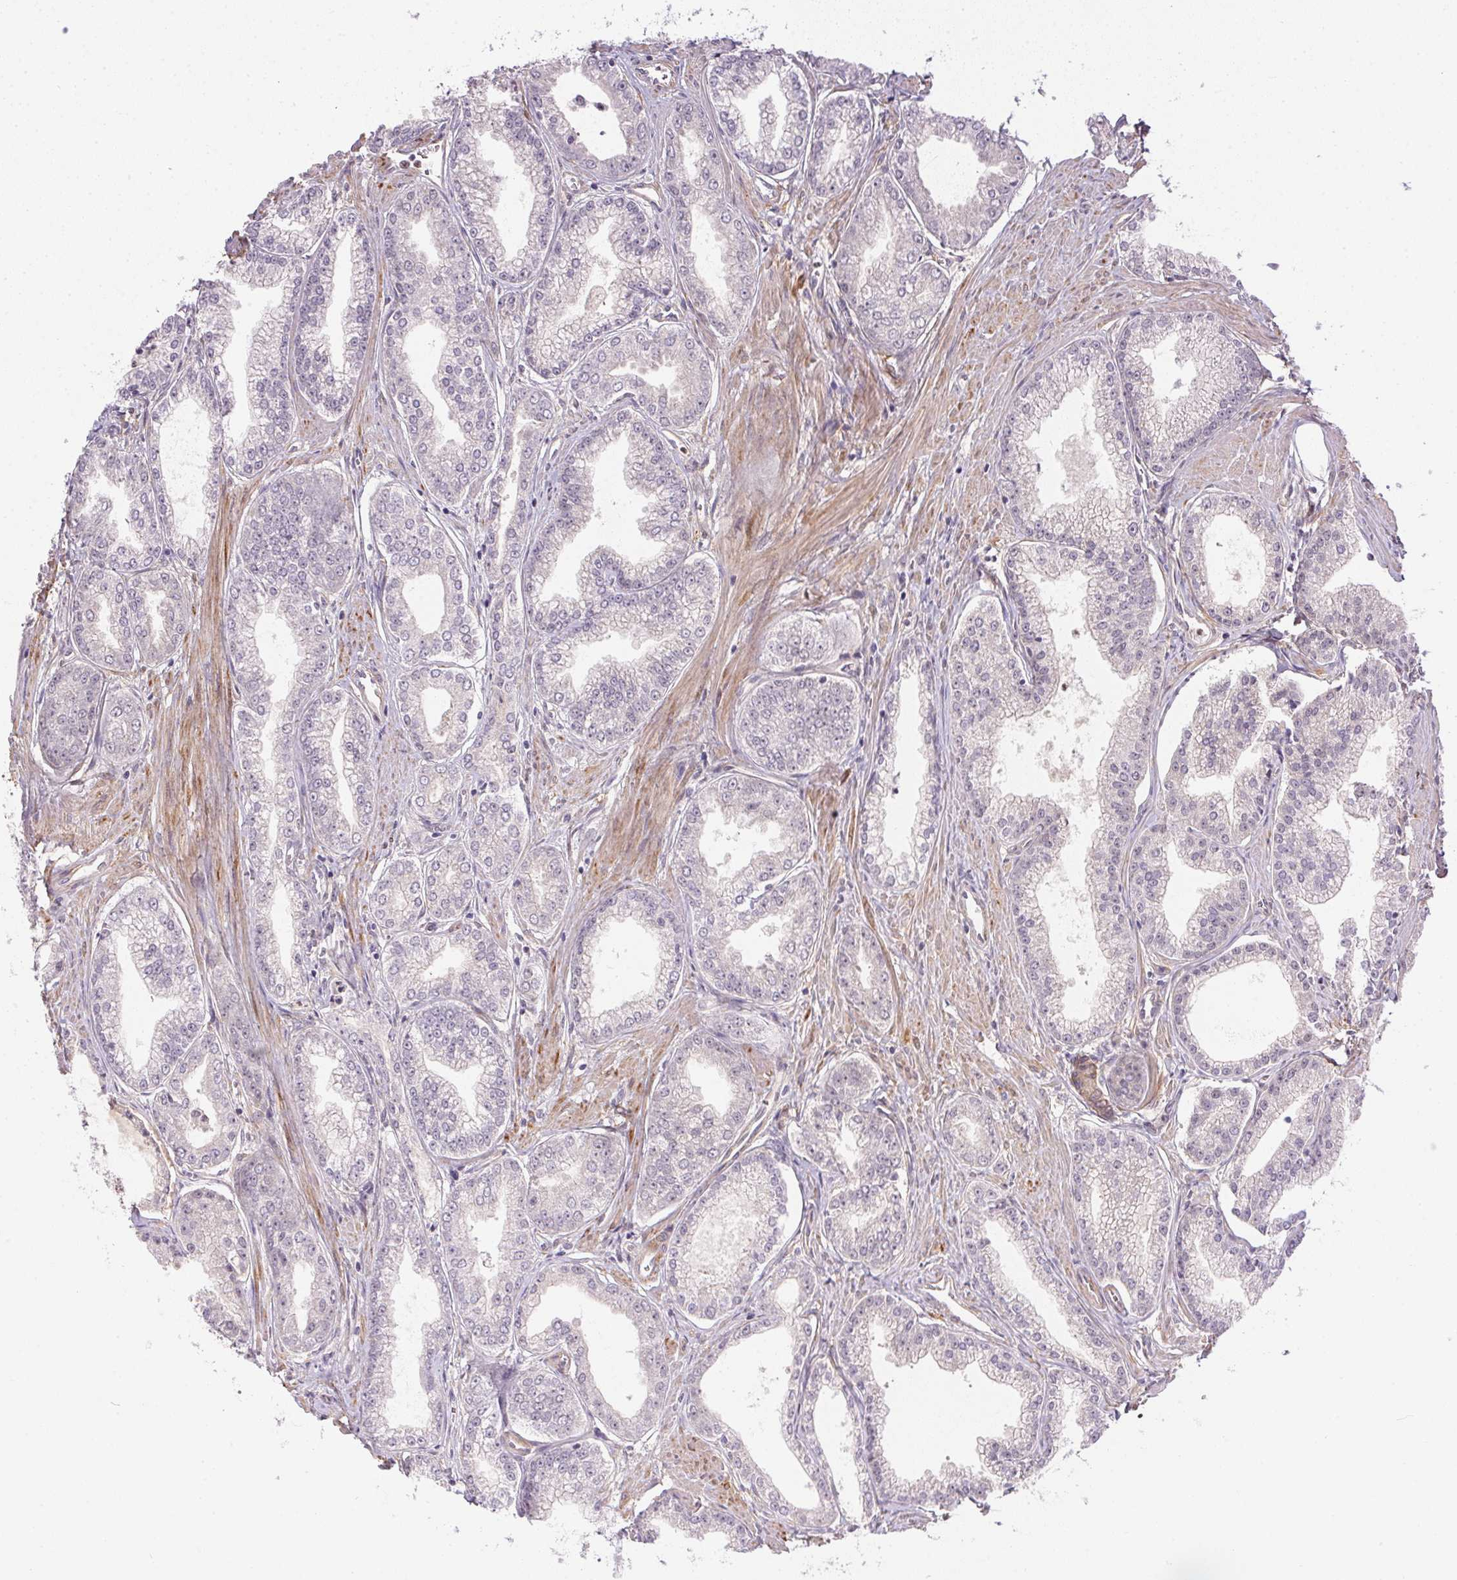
{"staining": {"intensity": "negative", "quantity": "none", "location": "none"}, "tissue": "prostate cancer", "cell_type": "Tumor cells", "image_type": "cancer", "snomed": [{"axis": "morphology", "description": "Adenocarcinoma, NOS"}, {"axis": "topography", "description": "Prostate"}], "caption": "Prostate cancer stained for a protein using immunohistochemistry (IHC) exhibits no expression tumor cells.", "gene": "CFAP92", "patient": {"sex": "male", "age": 71}}